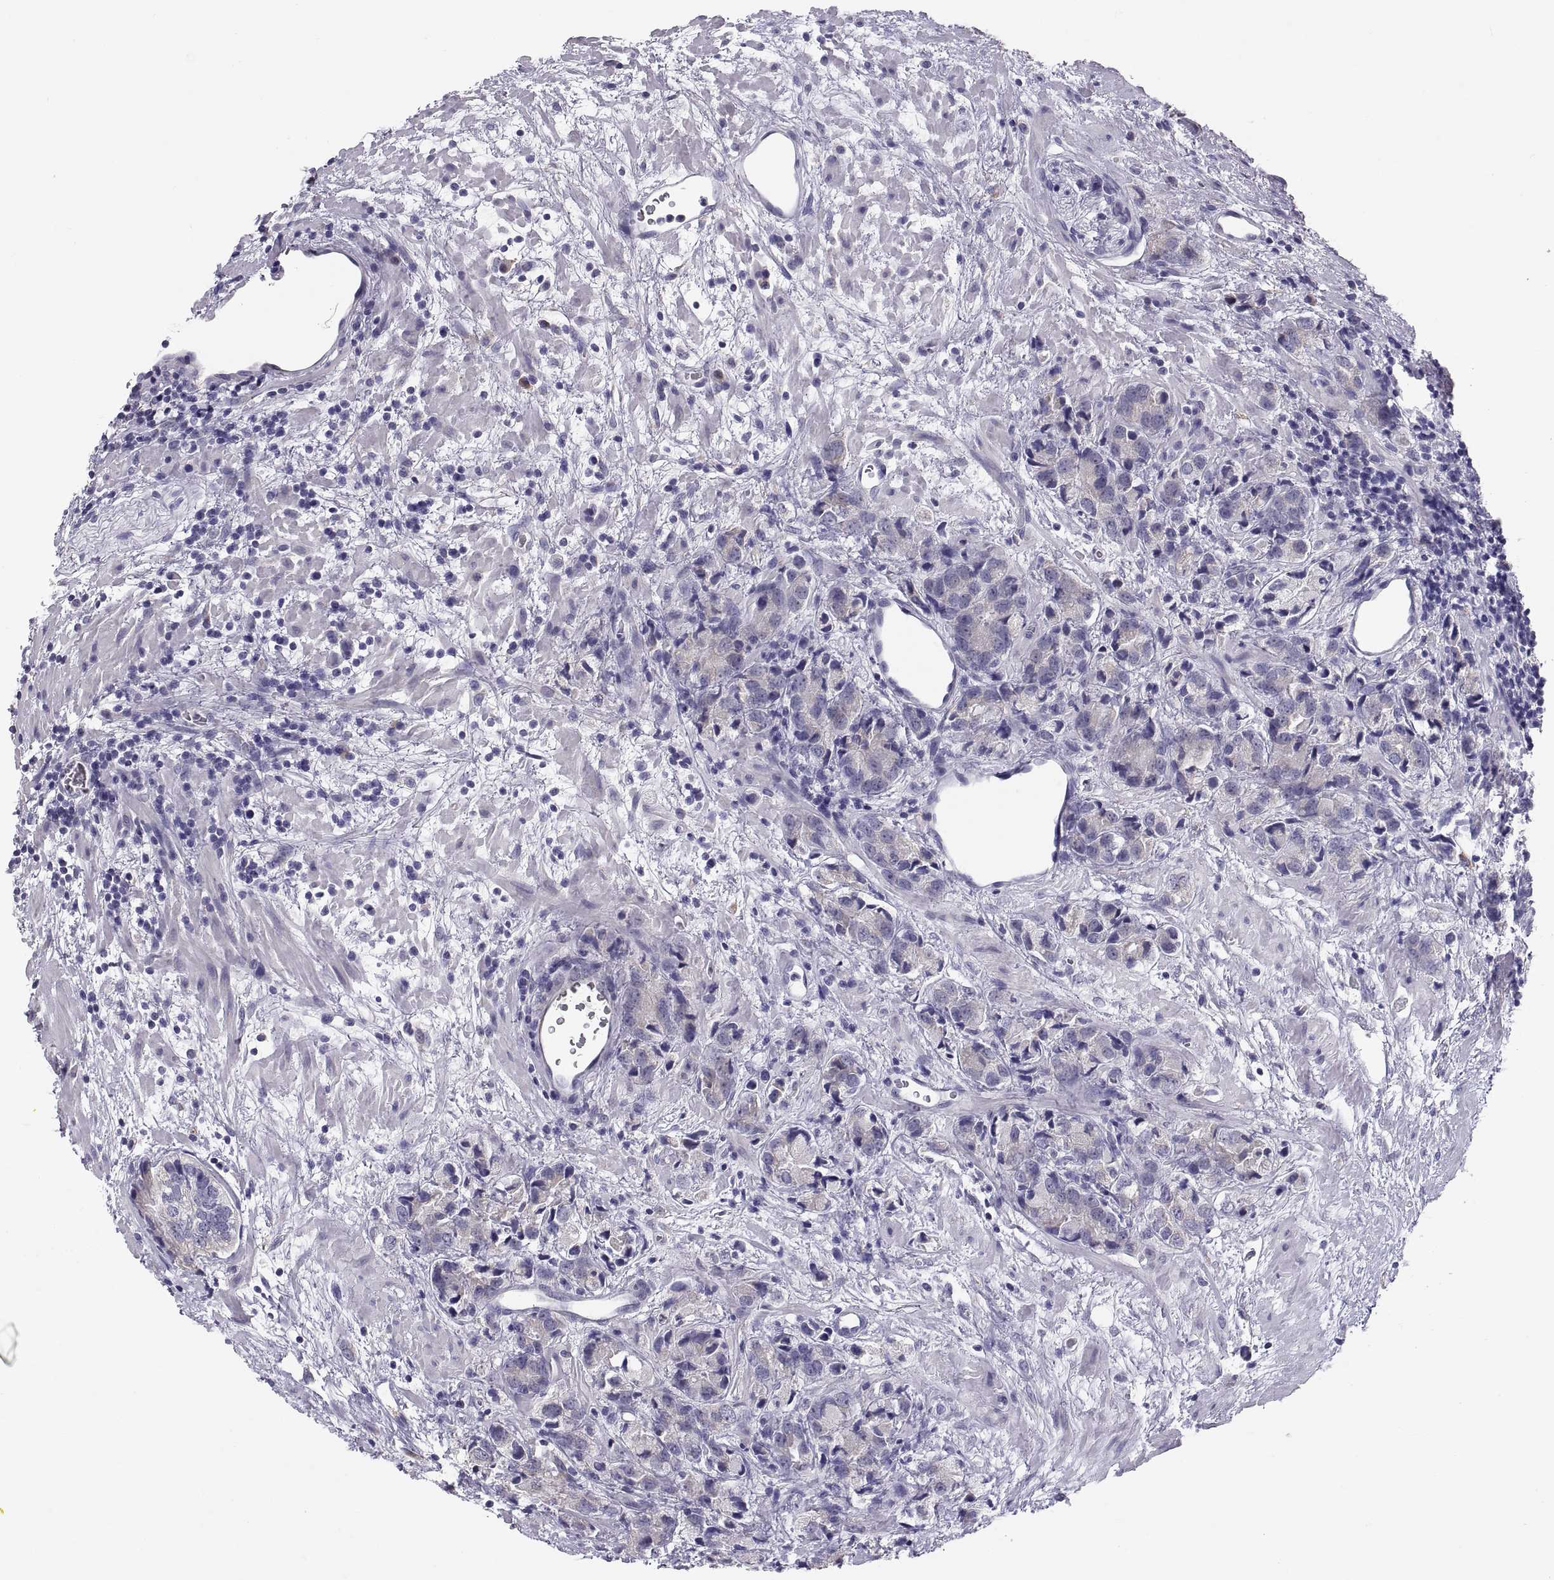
{"staining": {"intensity": "negative", "quantity": "none", "location": "none"}, "tissue": "prostate cancer", "cell_type": "Tumor cells", "image_type": "cancer", "snomed": [{"axis": "morphology", "description": "Adenocarcinoma, NOS"}, {"axis": "topography", "description": "Prostate and seminal vesicle, NOS"}], "caption": "Tumor cells are negative for brown protein staining in adenocarcinoma (prostate).", "gene": "TNNC1", "patient": {"sex": "male", "age": 63}}